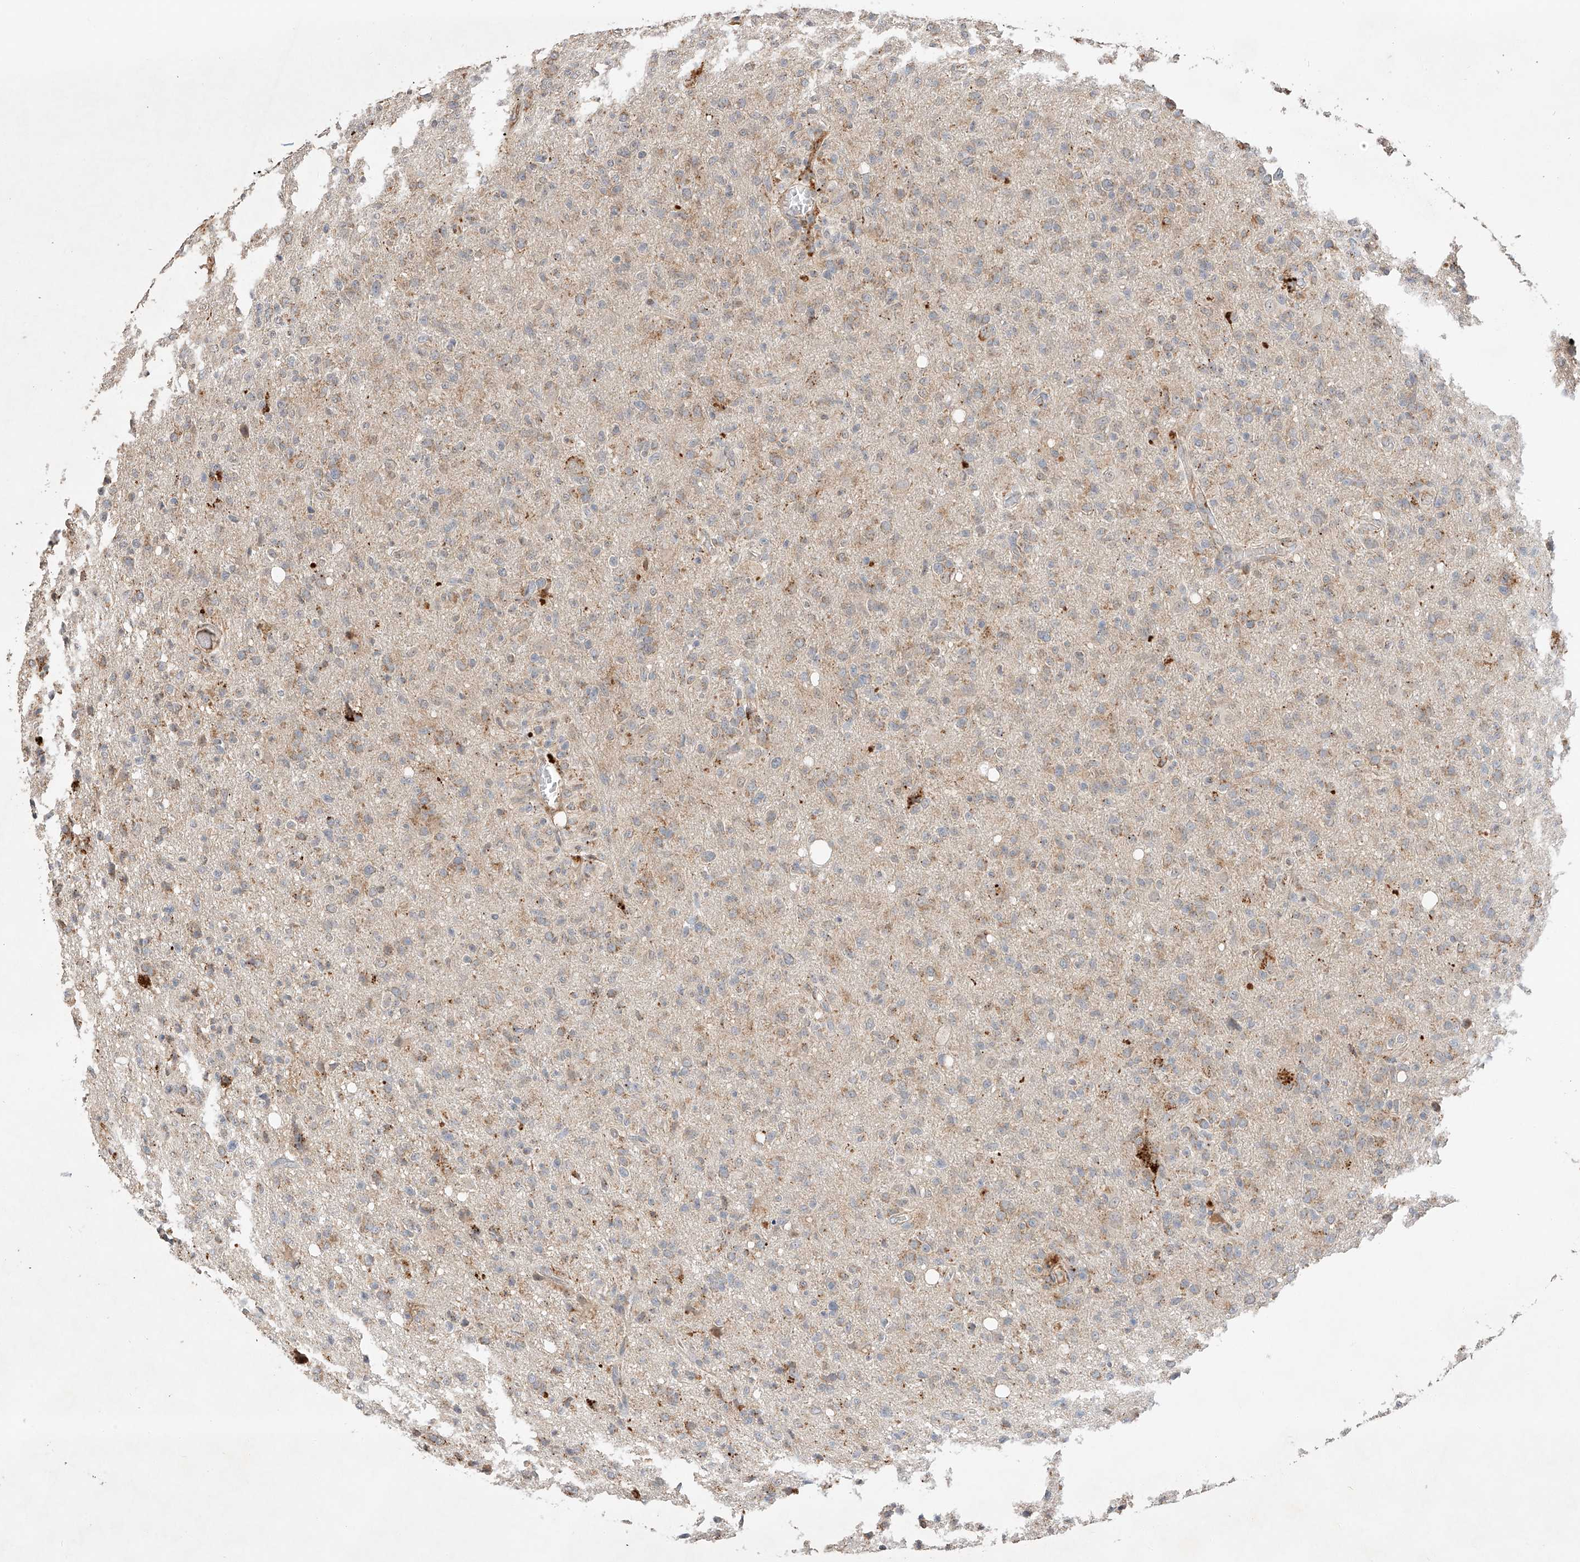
{"staining": {"intensity": "weak", "quantity": ">75%", "location": "cytoplasmic/membranous"}, "tissue": "glioma", "cell_type": "Tumor cells", "image_type": "cancer", "snomed": [{"axis": "morphology", "description": "Glioma, malignant, High grade"}, {"axis": "topography", "description": "Brain"}], "caption": "Immunohistochemistry (IHC) staining of glioma, which displays low levels of weak cytoplasmic/membranous expression in about >75% of tumor cells indicating weak cytoplasmic/membranous protein expression. The staining was performed using DAB (3,3'-diaminobenzidine) (brown) for protein detection and nuclei were counterstained in hematoxylin (blue).", "gene": "SUSD6", "patient": {"sex": "female", "age": 57}}